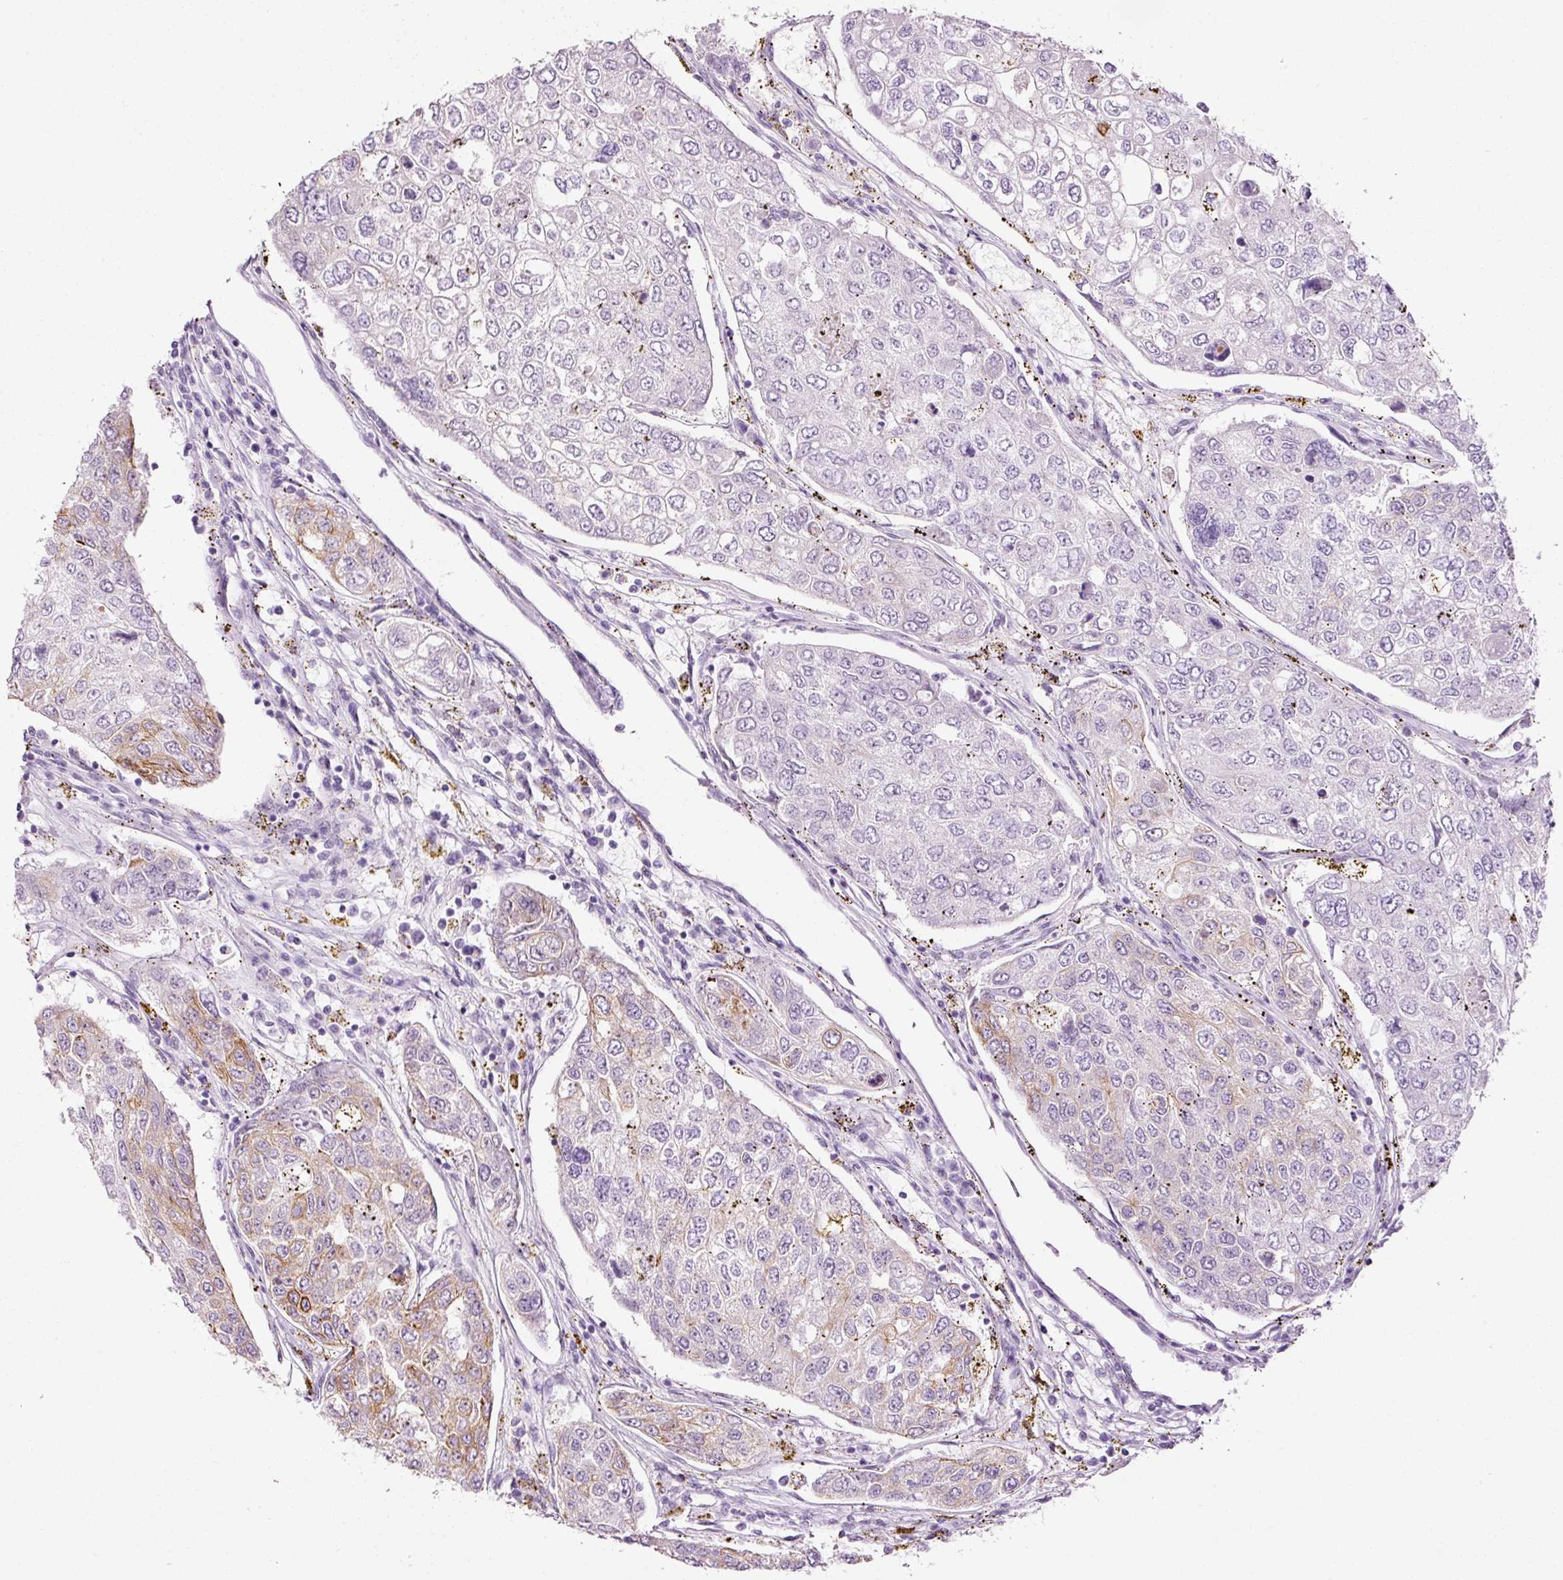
{"staining": {"intensity": "moderate", "quantity": "<25%", "location": "cytoplasmic/membranous"}, "tissue": "urothelial cancer", "cell_type": "Tumor cells", "image_type": "cancer", "snomed": [{"axis": "morphology", "description": "Urothelial carcinoma, High grade"}, {"axis": "topography", "description": "Lymph node"}, {"axis": "topography", "description": "Urinary bladder"}], "caption": "A brown stain highlights moderate cytoplasmic/membranous staining of a protein in human urothelial cancer tumor cells.", "gene": "ANKRD20A1", "patient": {"sex": "male", "age": 51}}